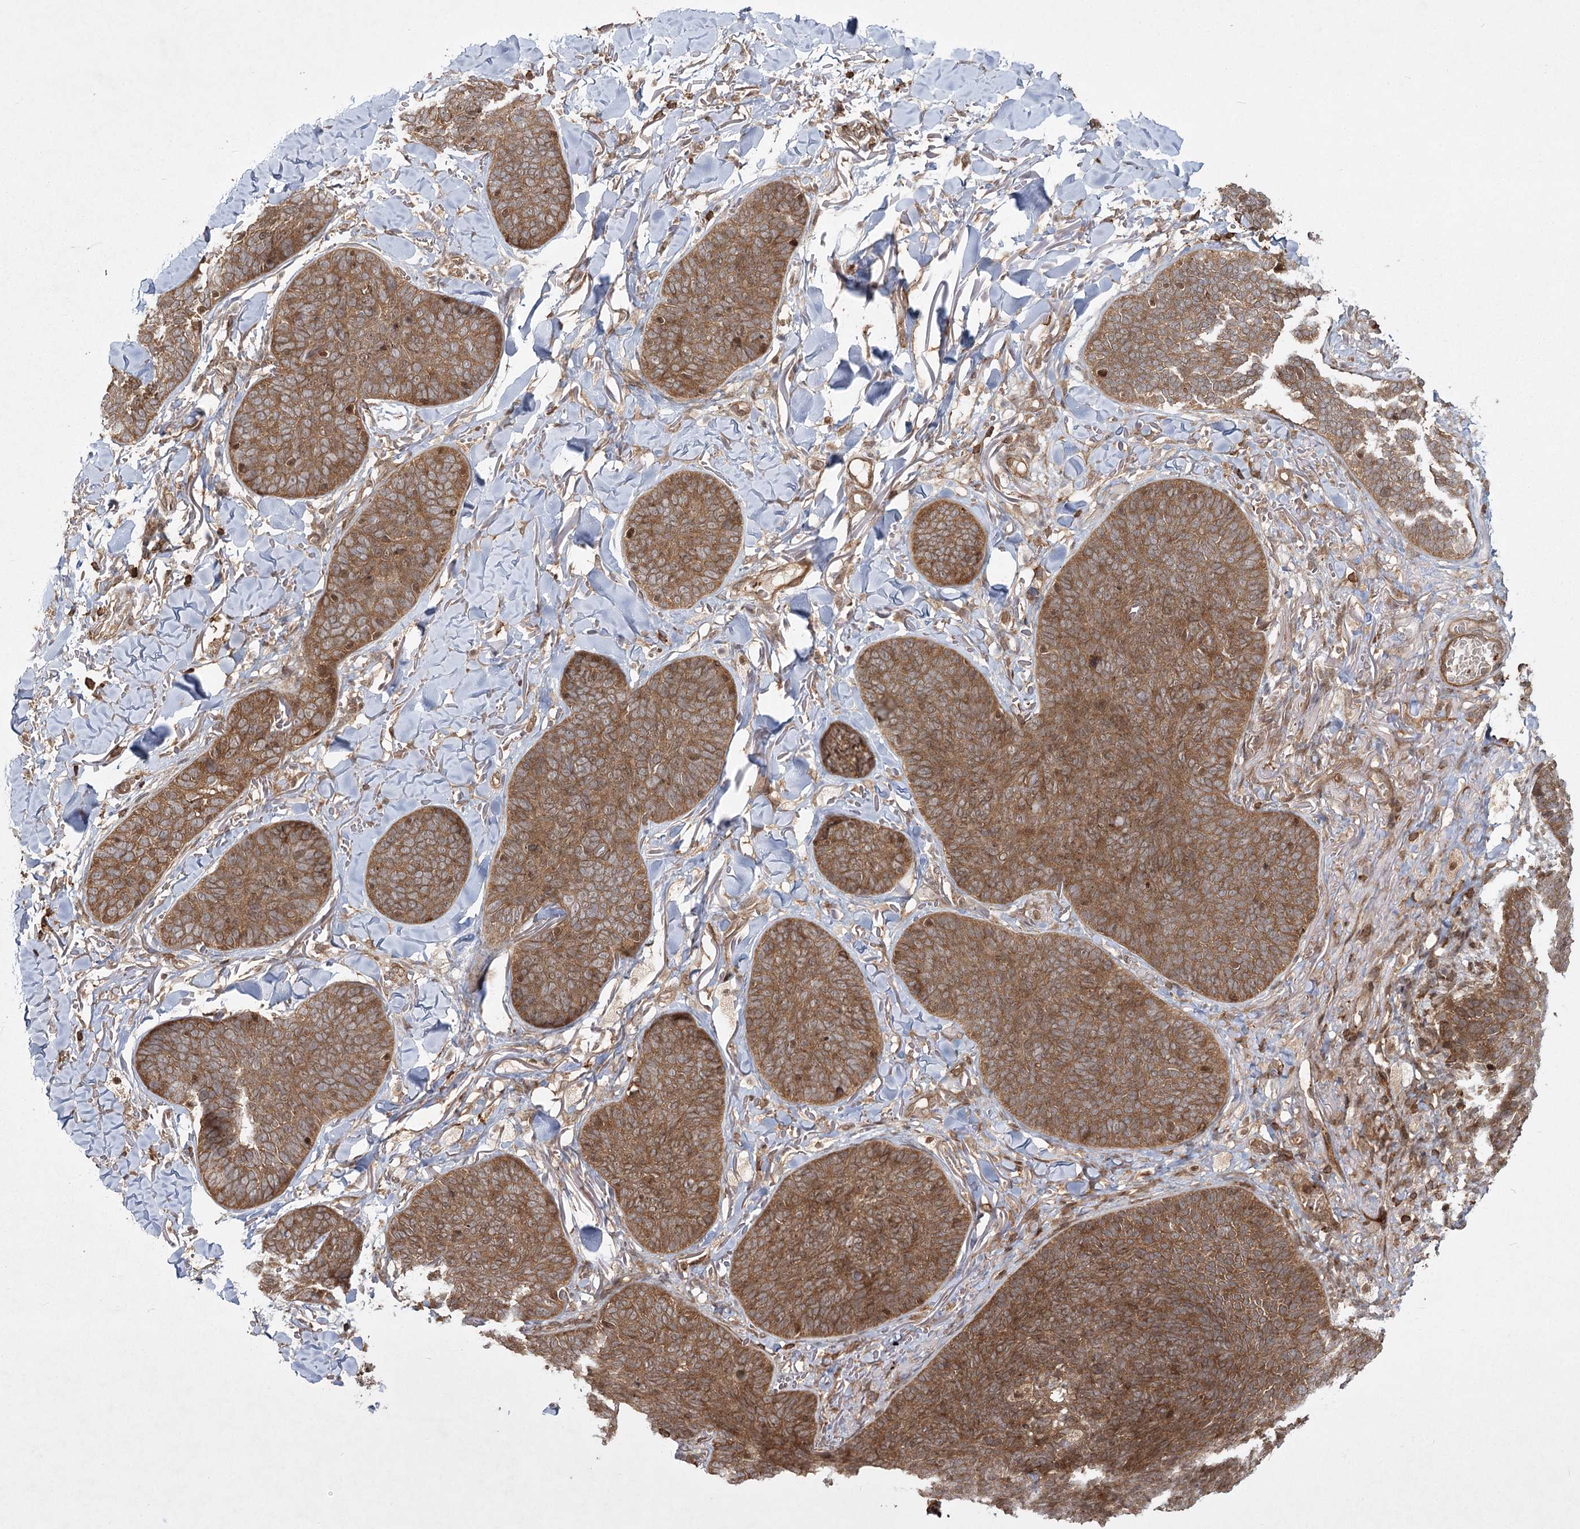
{"staining": {"intensity": "strong", "quantity": ">75%", "location": "cytoplasmic/membranous"}, "tissue": "skin cancer", "cell_type": "Tumor cells", "image_type": "cancer", "snomed": [{"axis": "morphology", "description": "Basal cell carcinoma"}, {"axis": "topography", "description": "Skin"}], "caption": "The image displays staining of basal cell carcinoma (skin), revealing strong cytoplasmic/membranous protein expression (brown color) within tumor cells.", "gene": "MDFIC", "patient": {"sex": "male", "age": 85}}